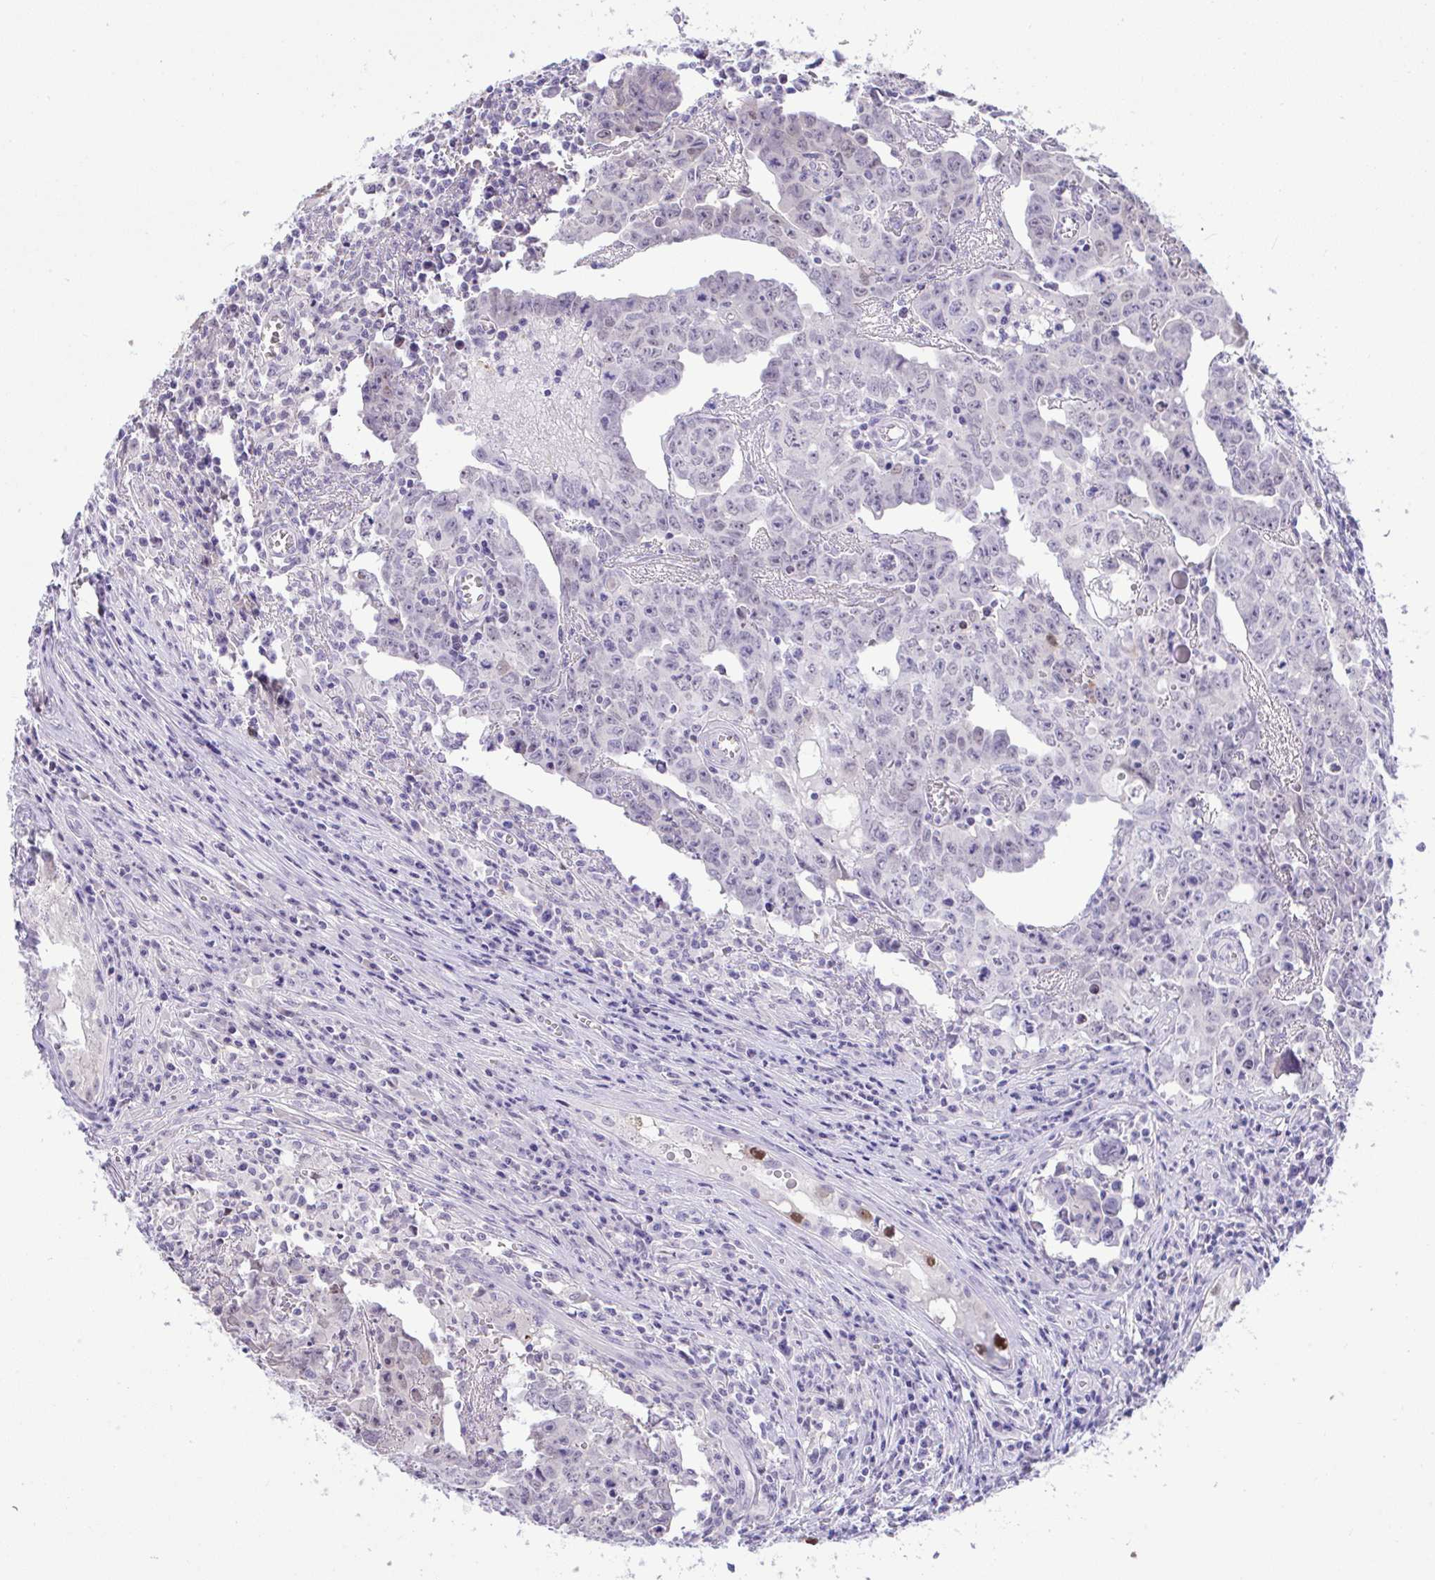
{"staining": {"intensity": "weak", "quantity": "<25%", "location": "nuclear"}, "tissue": "testis cancer", "cell_type": "Tumor cells", "image_type": "cancer", "snomed": [{"axis": "morphology", "description": "Carcinoma, Embryonal, NOS"}, {"axis": "topography", "description": "Testis"}], "caption": "DAB (3,3'-diaminobenzidine) immunohistochemical staining of human testis cancer (embryonal carcinoma) displays no significant staining in tumor cells.", "gene": "ZNF485", "patient": {"sex": "male", "age": 22}}